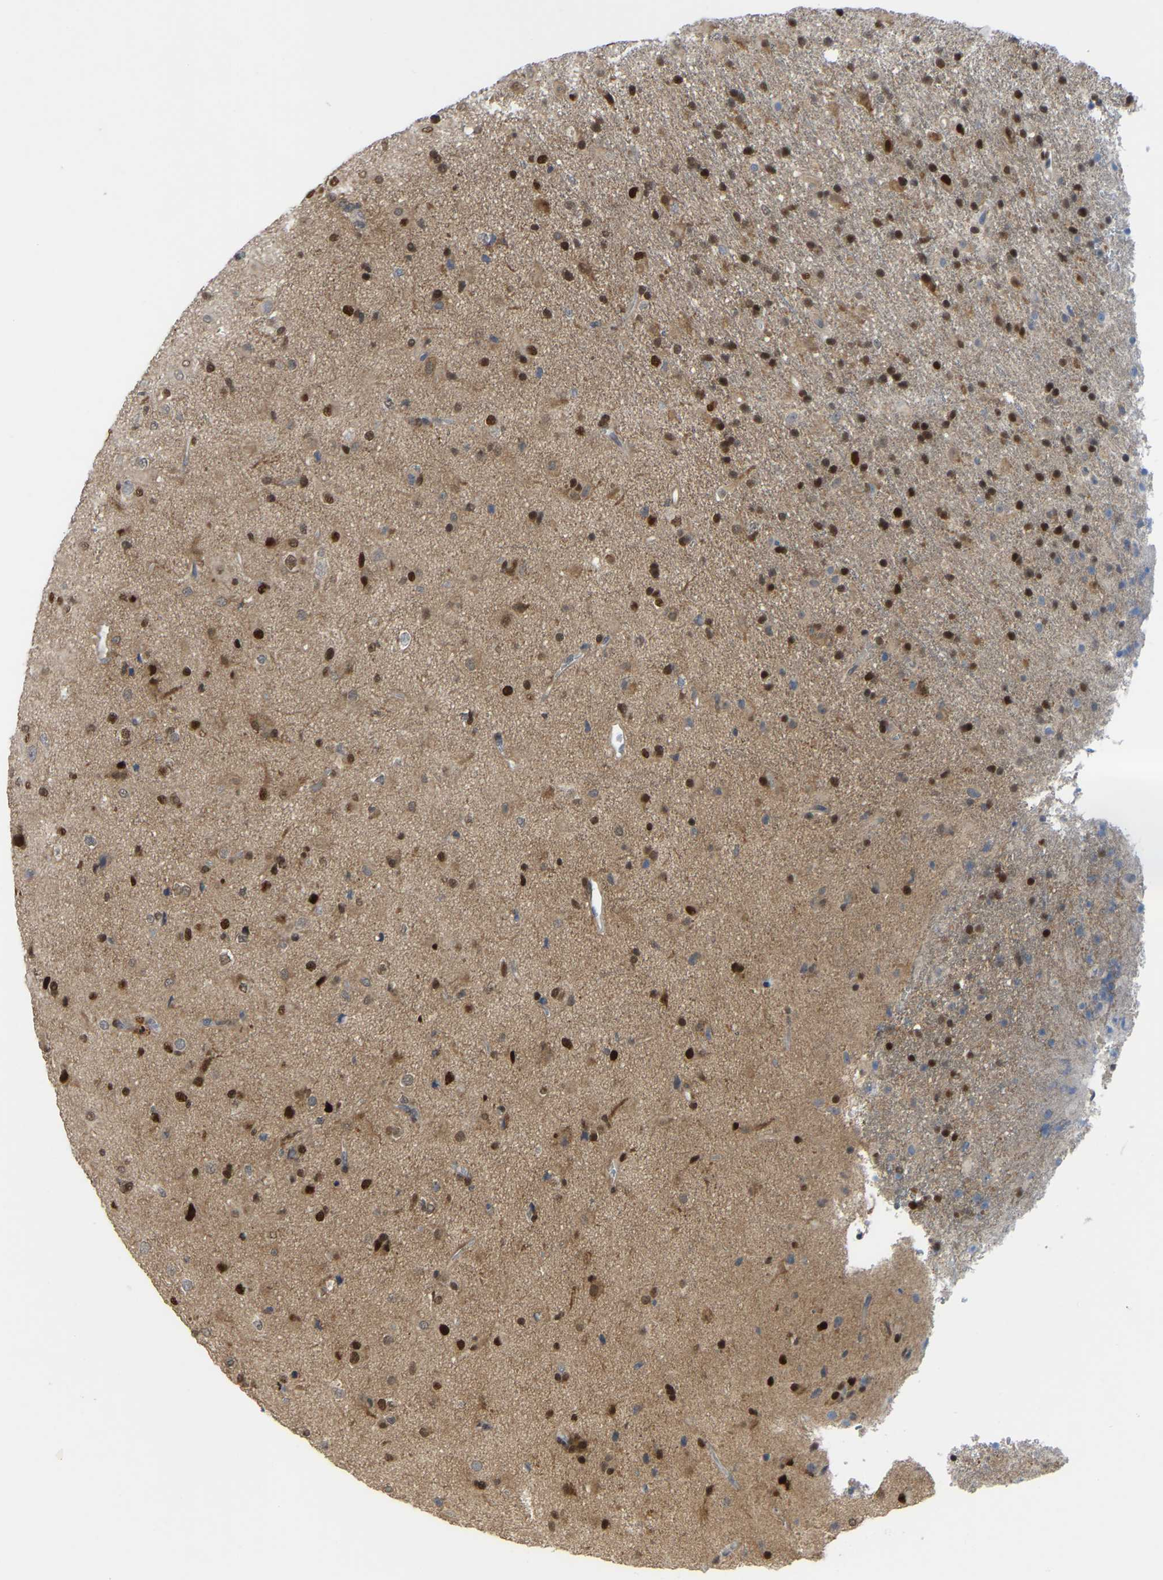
{"staining": {"intensity": "strong", "quantity": ">75%", "location": "cytoplasmic/membranous,nuclear"}, "tissue": "glioma", "cell_type": "Tumor cells", "image_type": "cancer", "snomed": [{"axis": "morphology", "description": "Glioma, malignant, Low grade"}, {"axis": "topography", "description": "Brain"}], "caption": "IHC of glioma shows high levels of strong cytoplasmic/membranous and nuclear expression in approximately >75% of tumor cells.", "gene": "KLRG2", "patient": {"sex": "male", "age": 65}}